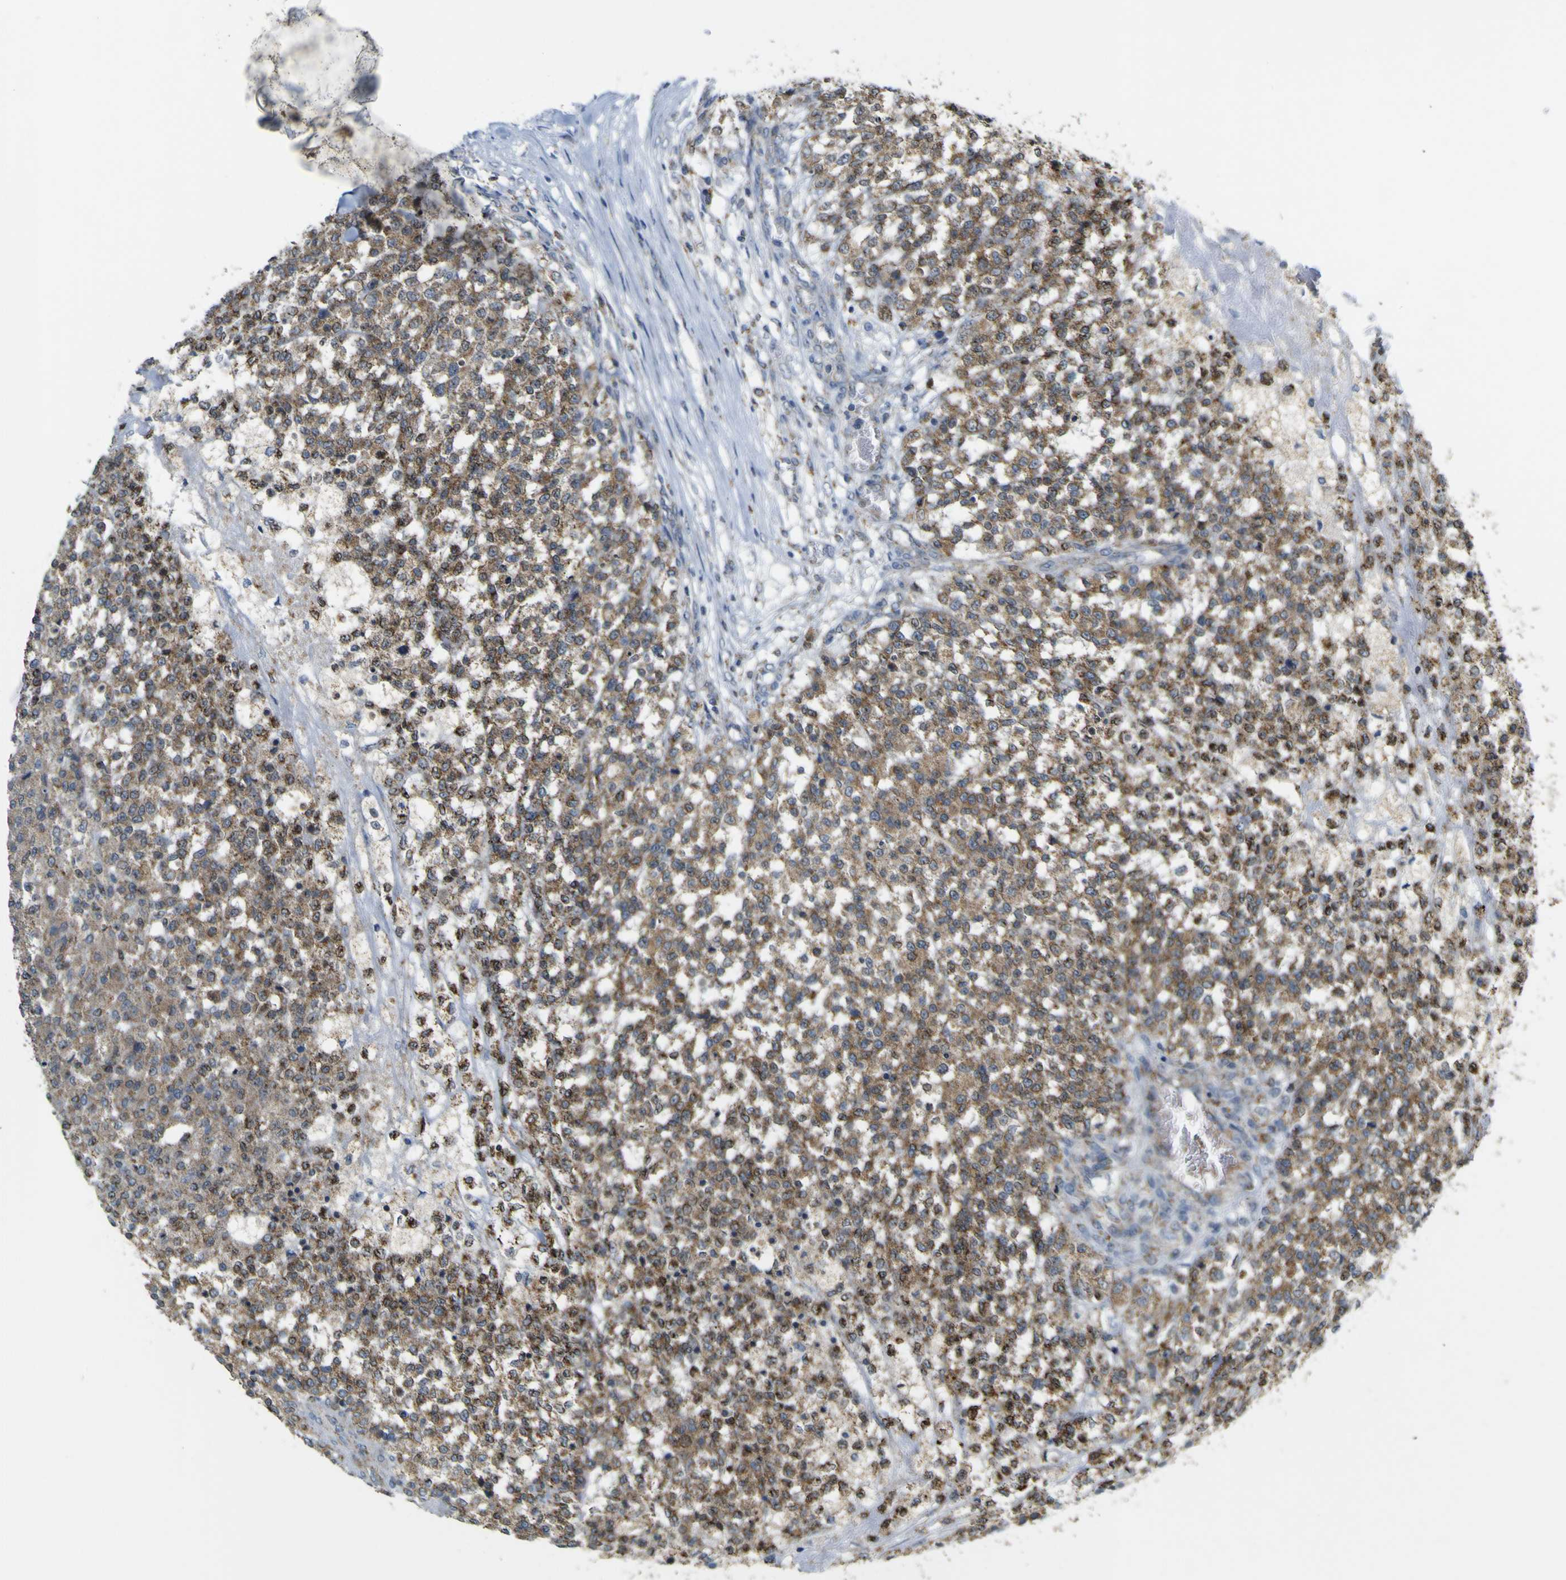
{"staining": {"intensity": "moderate", "quantity": ">75%", "location": "cytoplasmic/membranous"}, "tissue": "testis cancer", "cell_type": "Tumor cells", "image_type": "cancer", "snomed": [{"axis": "morphology", "description": "Seminoma, NOS"}, {"axis": "topography", "description": "Testis"}], "caption": "High-magnification brightfield microscopy of testis cancer (seminoma) stained with DAB (3,3'-diaminobenzidine) (brown) and counterstained with hematoxylin (blue). tumor cells exhibit moderate cytoplasmic/membranous positivity is present in about>75% of cells. Nuclei are stained in blue.", "gene": "ACBD5", "patient": {"sex": "male", "age": 59}}